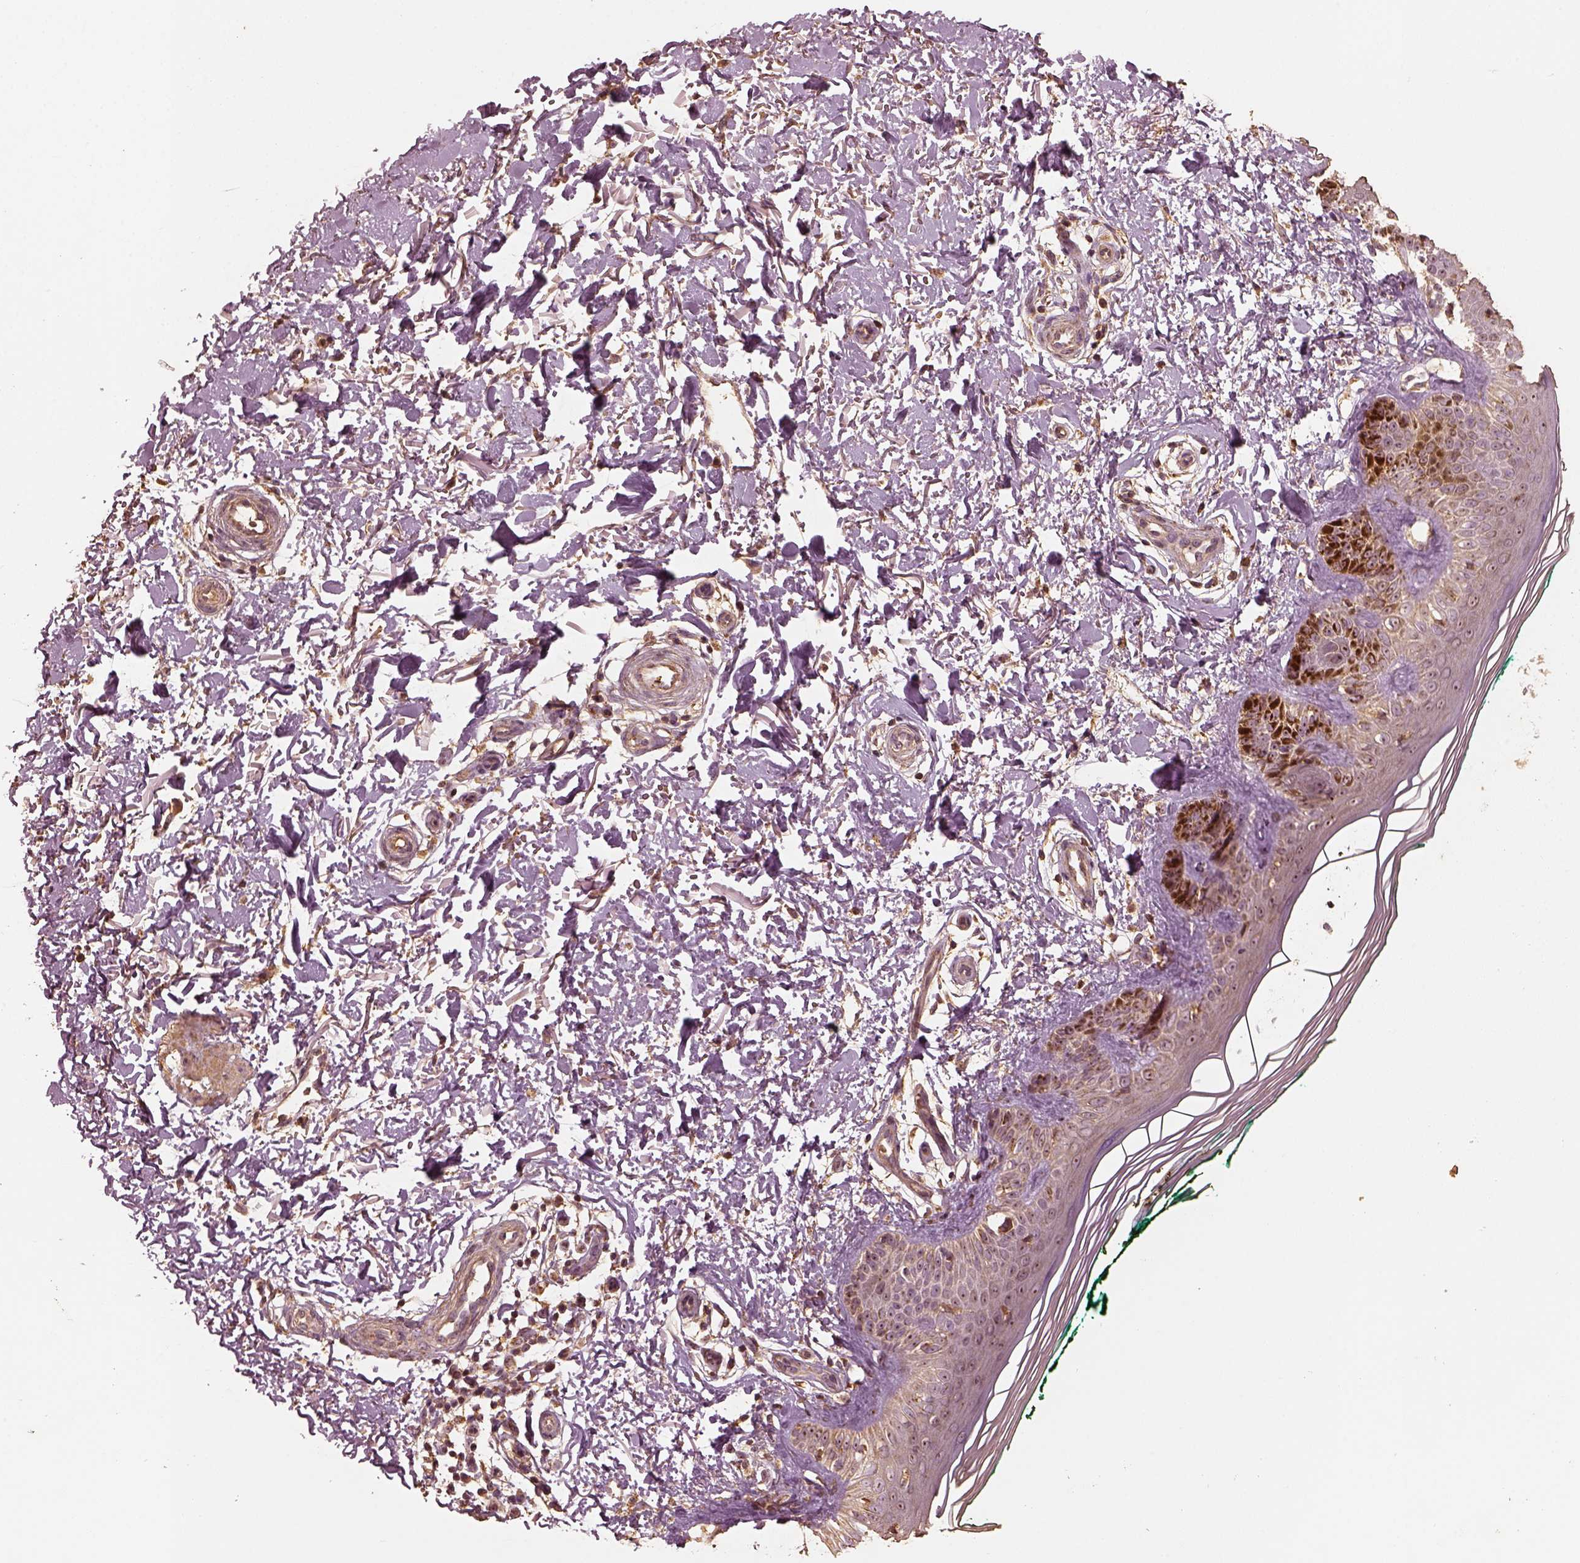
{"staining": {"intensity": "moderate", "quantity": "25%-75%", "location": "cytoplasmic/membranous"}, "tissue": "skin", "cell_type": "Fibroblasts", "image_type": "normal", "snomed": [{"axis": "morphology", "description": "Normal tissue, NOS"}, {"axis": "morphology", "description": "Inflammation, NOS"}, {"axis": "morphology", "description": "Fibrosis, NOS"}, {"axis": "topography", "description": "Skin"}], "caption": "Immunohistochemical staining of unremarkable human skin displays medium levels of moderate cytoplasmic/membranous expression in about 25%-75% of fibroblasts.", "gene": "PTGES2", "patient": {"sex": "male", "age": 71}}